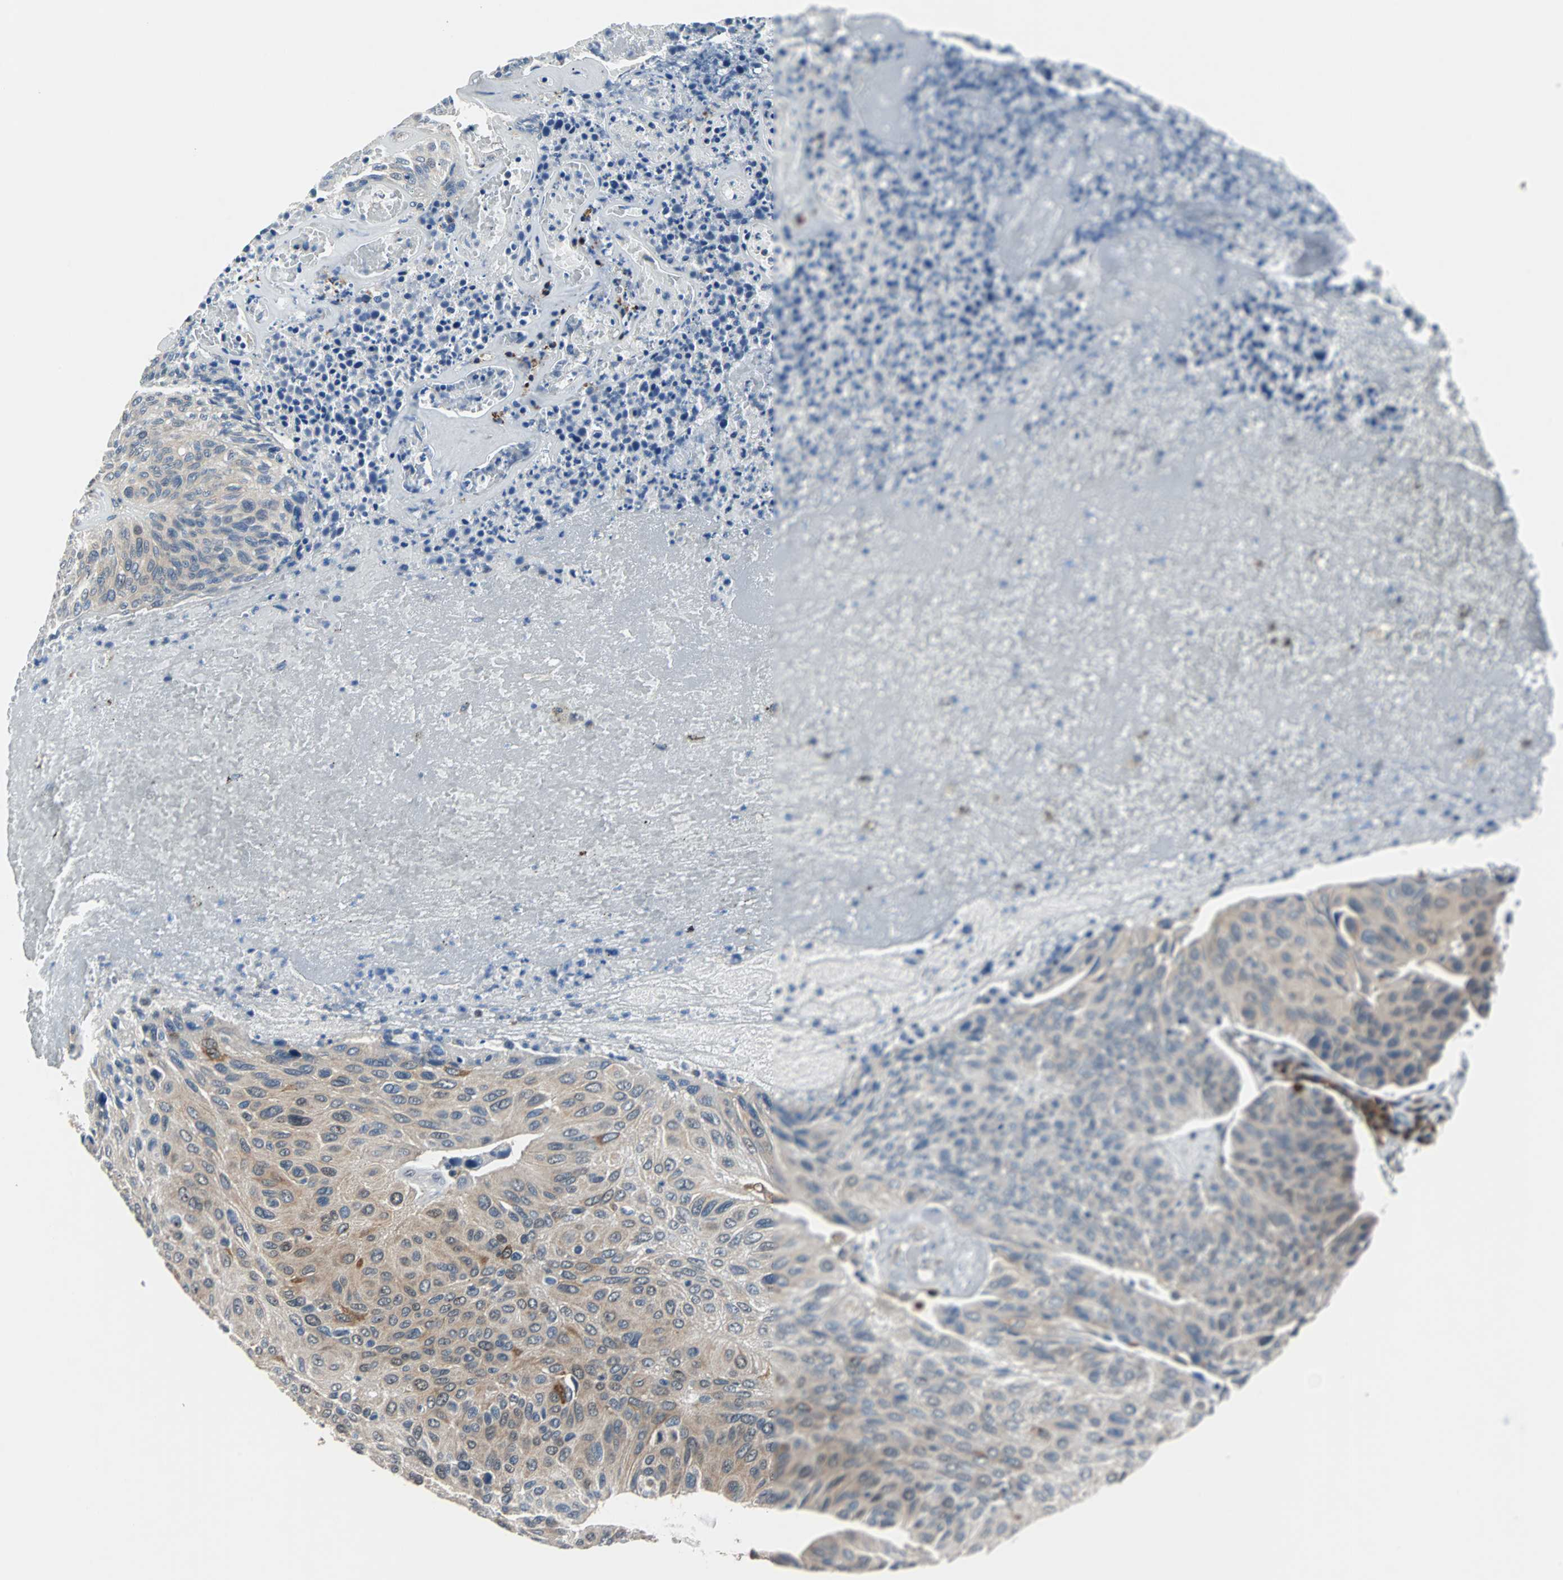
{"staining": {"intensity": "weak", "quantity": "25%-75%", "location": "cytoplasmic/membranous"}, "tissue": "urothelial cancer", "cell_type": "Tumor cells", "image_type": "cancer", "snomed": [{"axis": "morphology", "description": "Urothelial carcinoma, High grade"}, {"axis": "topography", "description": "Urinary bladder"}], "caption": "High-power microscopy captured an IHC histopathology image of urothelial cancer, revealing weak cytoplasmic/membranous expression in approximately 25%-75% of tumor cells. (DAB (3,3'-diaminobenzidine) = brown stain, brightfield microscopy at high magnification).", "gene": "USP28", "patient": {"sex": "male", "age": 66}}